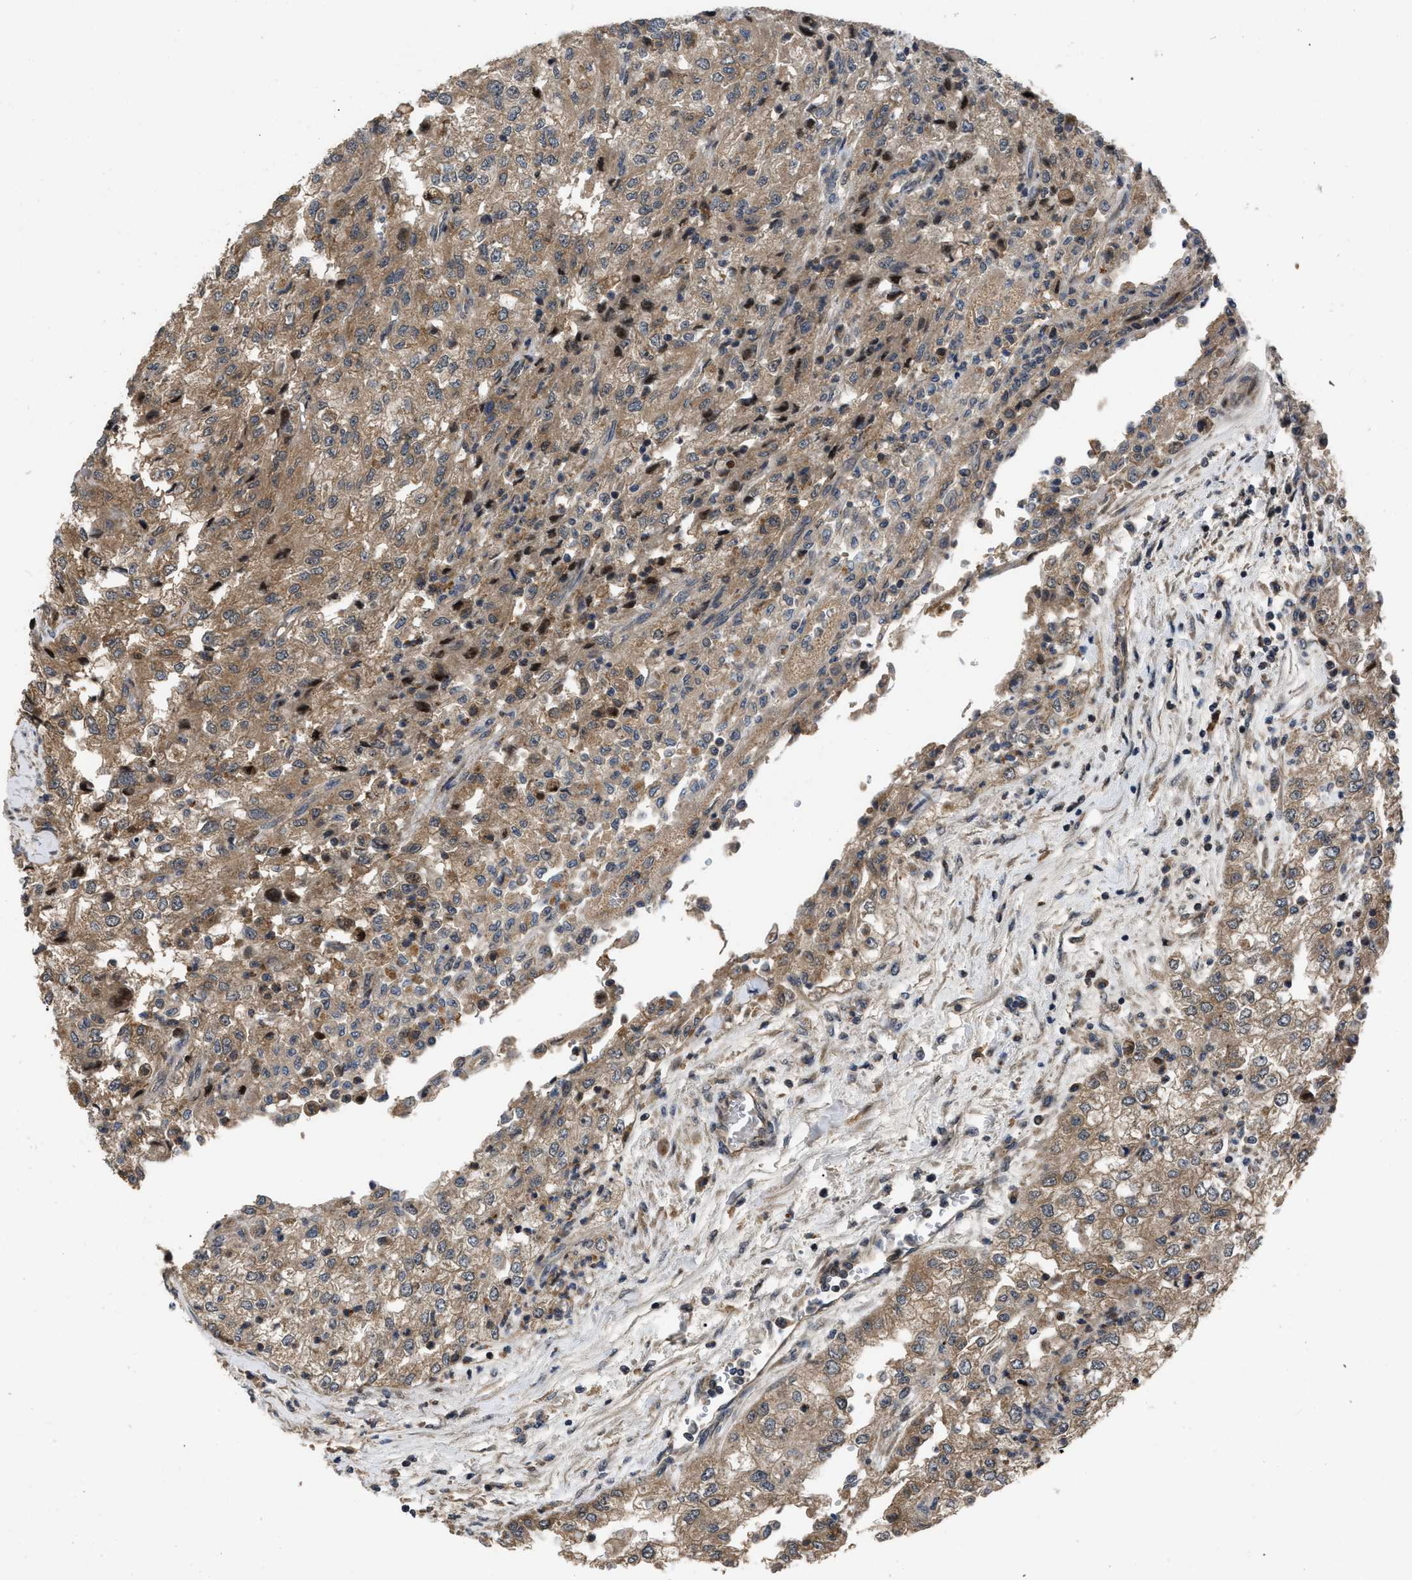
{"staining": {"intensity": "weak", "quantity": ">75%", "location": "cytoplasmic/membranous"}, "tissue": "renal cancer", "cell_type": "Tumor cells", "image_type": "cancer", "snomed": [{"axis": "morphology", "description": "Adenocarcinoma, NOS"}, {"axis": "topography", "description": "Kidney"}], "caption": "Protein staining displays weak cytoplasmic/membranous staining in about >75% of tumor cells in renal cancer (adenocarcinoma). (Stains: DAB (3,3'-diaminobenzidine) in brown, nuclei in blue, Microscopy: brightfield microscopy at high magnification).", "gene": "PPWD1", "patient": {"sex": "female", "age": 54}}